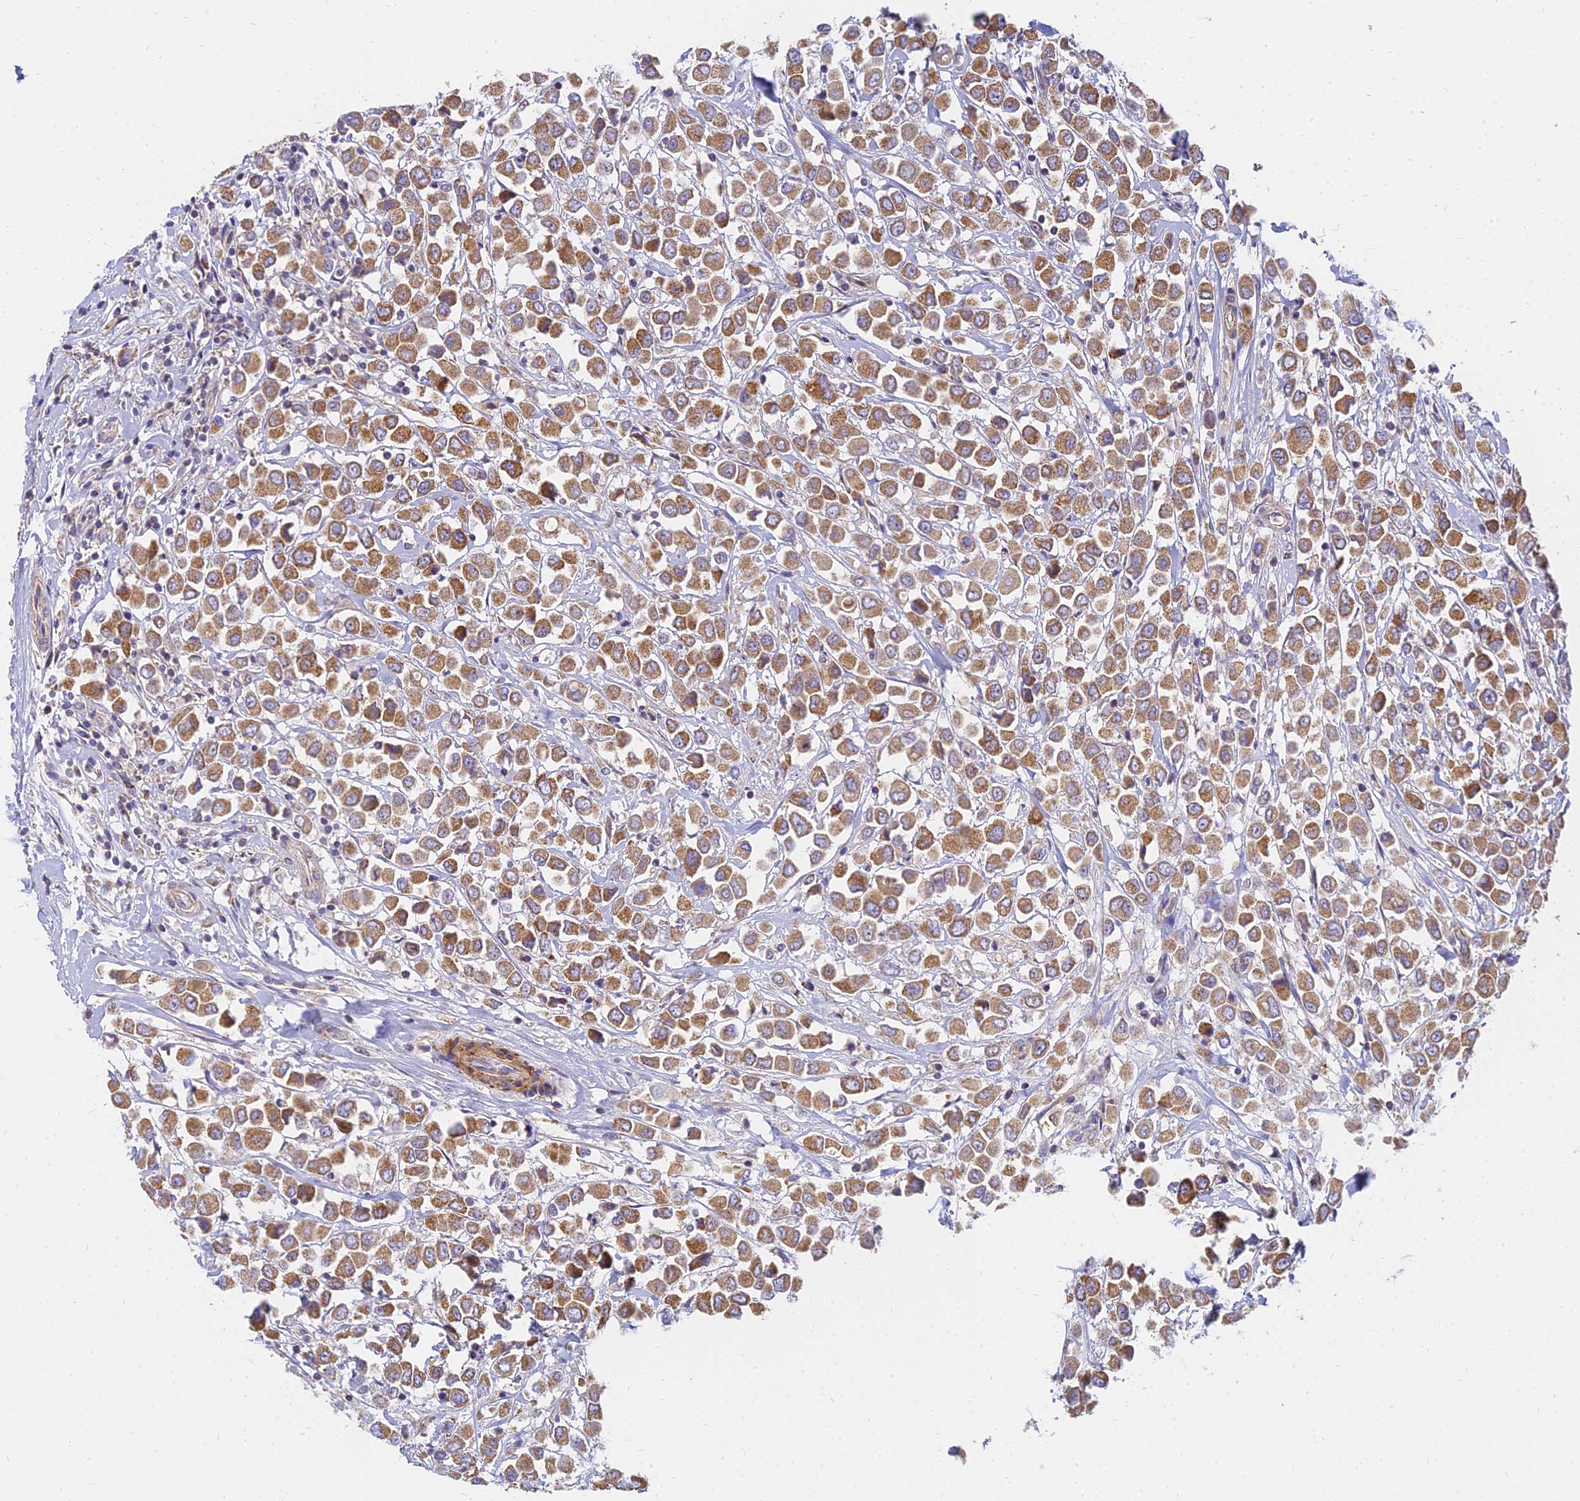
{"staining": {"intensity": "moderate", "quantity": ">75%", "location": "cytoplasmic/membranous"}, "tissue": "breast cancer", "cell_type": "Tumor cells", "image_type": "cancer", "snomed": [{"axis": "morphology", "description": "Duct carcinoma"}, {"axis": "topography", "description": "Breast"}], "caption": "Immunohistochemistry (IHC) staining of breast infiltrating ductal carcinoma, which displays medium levels of moderate cytoplasmic/membranous staining in approximately >75% of tumor cells indicating moderate cytoplasmic/membranous protein expression. The staining was performed using DAB (3,3'-diaminobenzidine) (brown) for protein detection and nuclei were counterstained in hematoxylin (blue).", "gene": "MRPL15", "patient": {"sex": "female", "age": 61}}